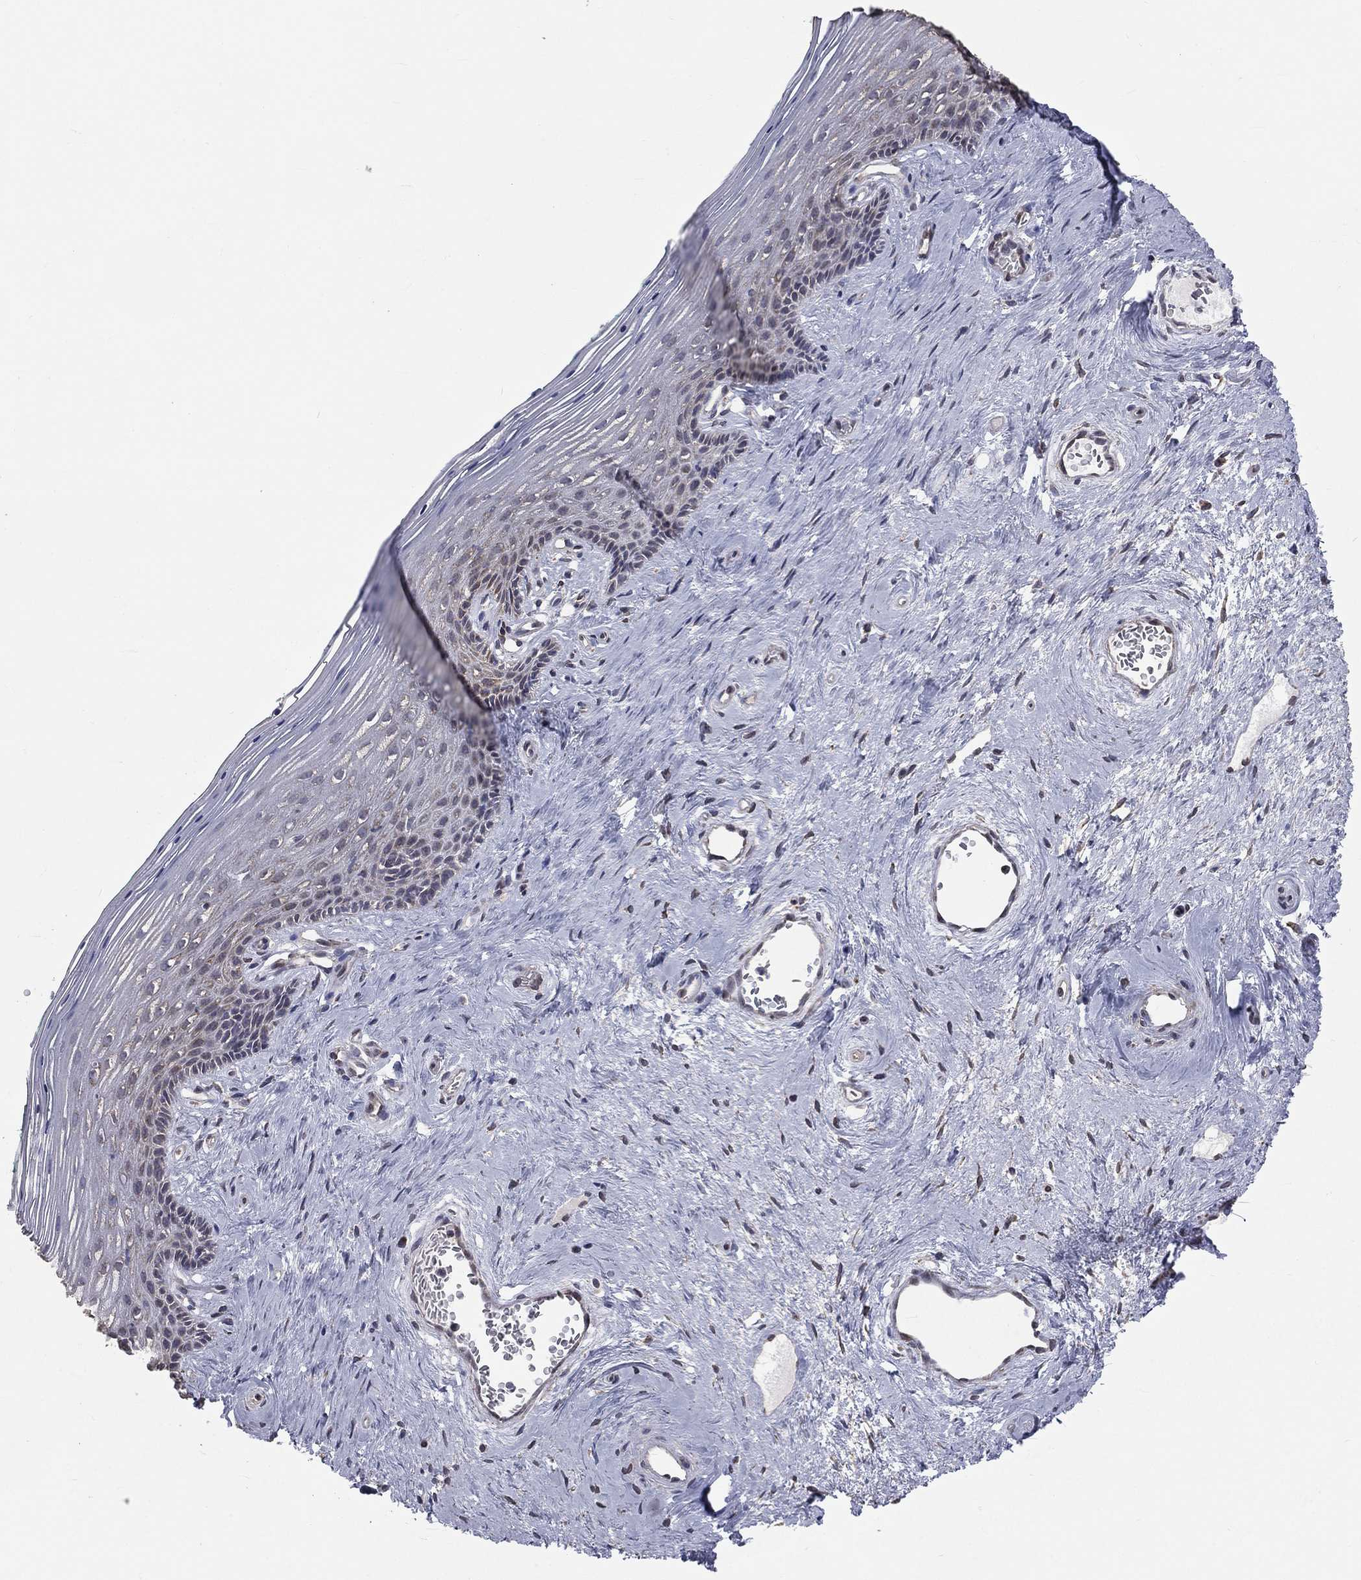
{"staining": {"intensity": "moderate", "quantity": "25%-75%", "location": "cytoplasmic/membranous"}, "tissue": "vagina", "cell_type": "Squamous epithelial cells", "image_type": "normal", "snomed": [{"axis": "morphology", "description": "Normal tissue, NOS"}, {"axis": "topography", "description": "Vagina"}], "caption": "Immunohistochemistry of benign vagina displays medium levels of moderate cytoplasmic/membranous positivity in about 25%-75% of squamous epithelial cells. The staining was performed using DAB to visualize the protein expression in brown, while the nuclei were stained in blue with hematoxylin (Magnification: 20x).", "gene": "MRPL46", "patient": {"sex": "female", "age": 45}}